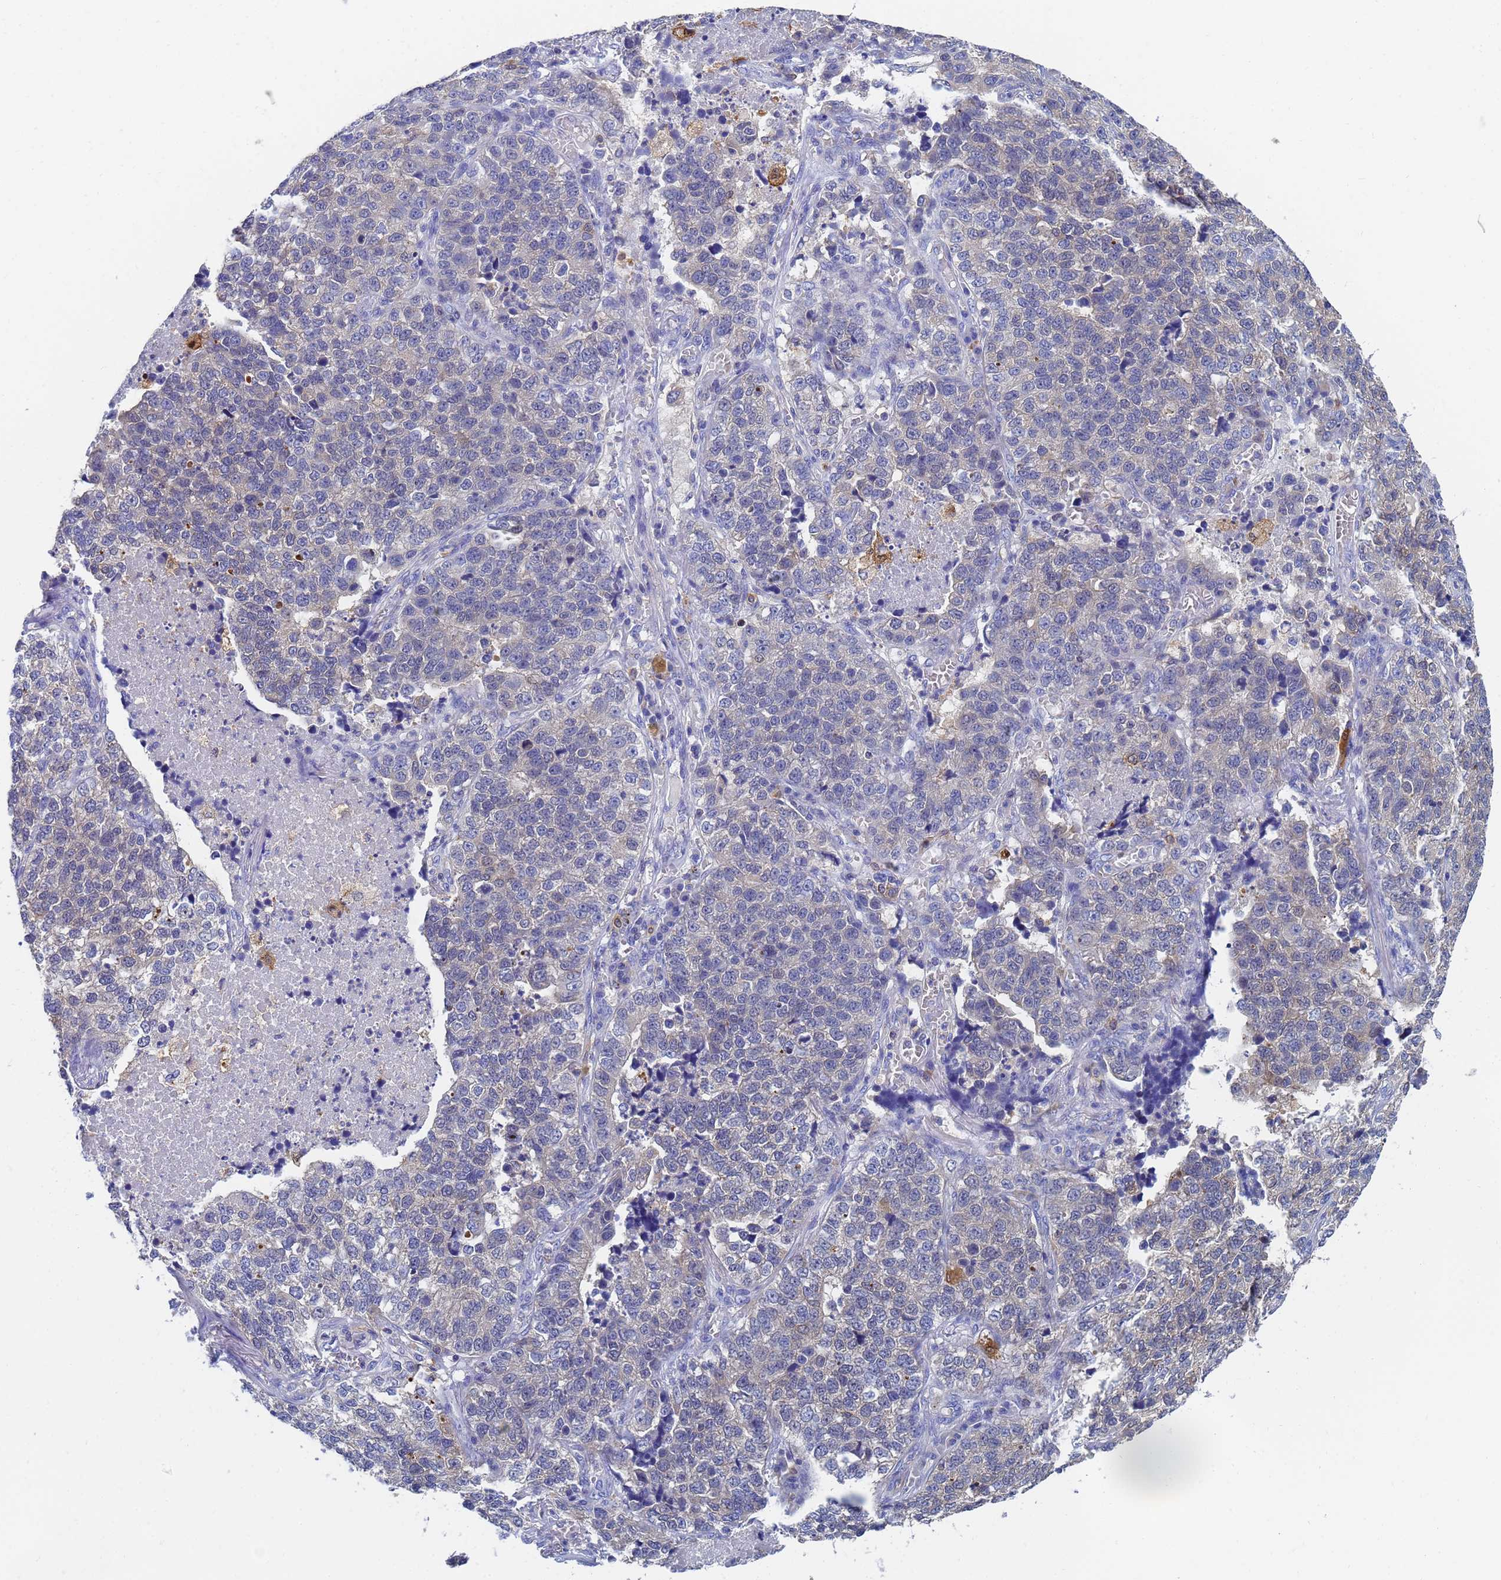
{"staining": {"intensity": "negative", "quantity": "none", "location": "none"}, "tissue": "lung cancer", "cell_type": "Tumor cells", "image_type": "cancer", "snomed": [{"axis": "morphology", "description": "Adenocarcinoma, NOS"}, {"axis": "topography", "description": "Lung"}], "caption": "IHC histopathology image of lung cancer (adenocarcinoma) stained for a protein (brown), which shows no positivity in tumor cells. Nuclei are stained in blue.", "gene": "GCHFR", "patient": {"sex": "male", "age": 49}}